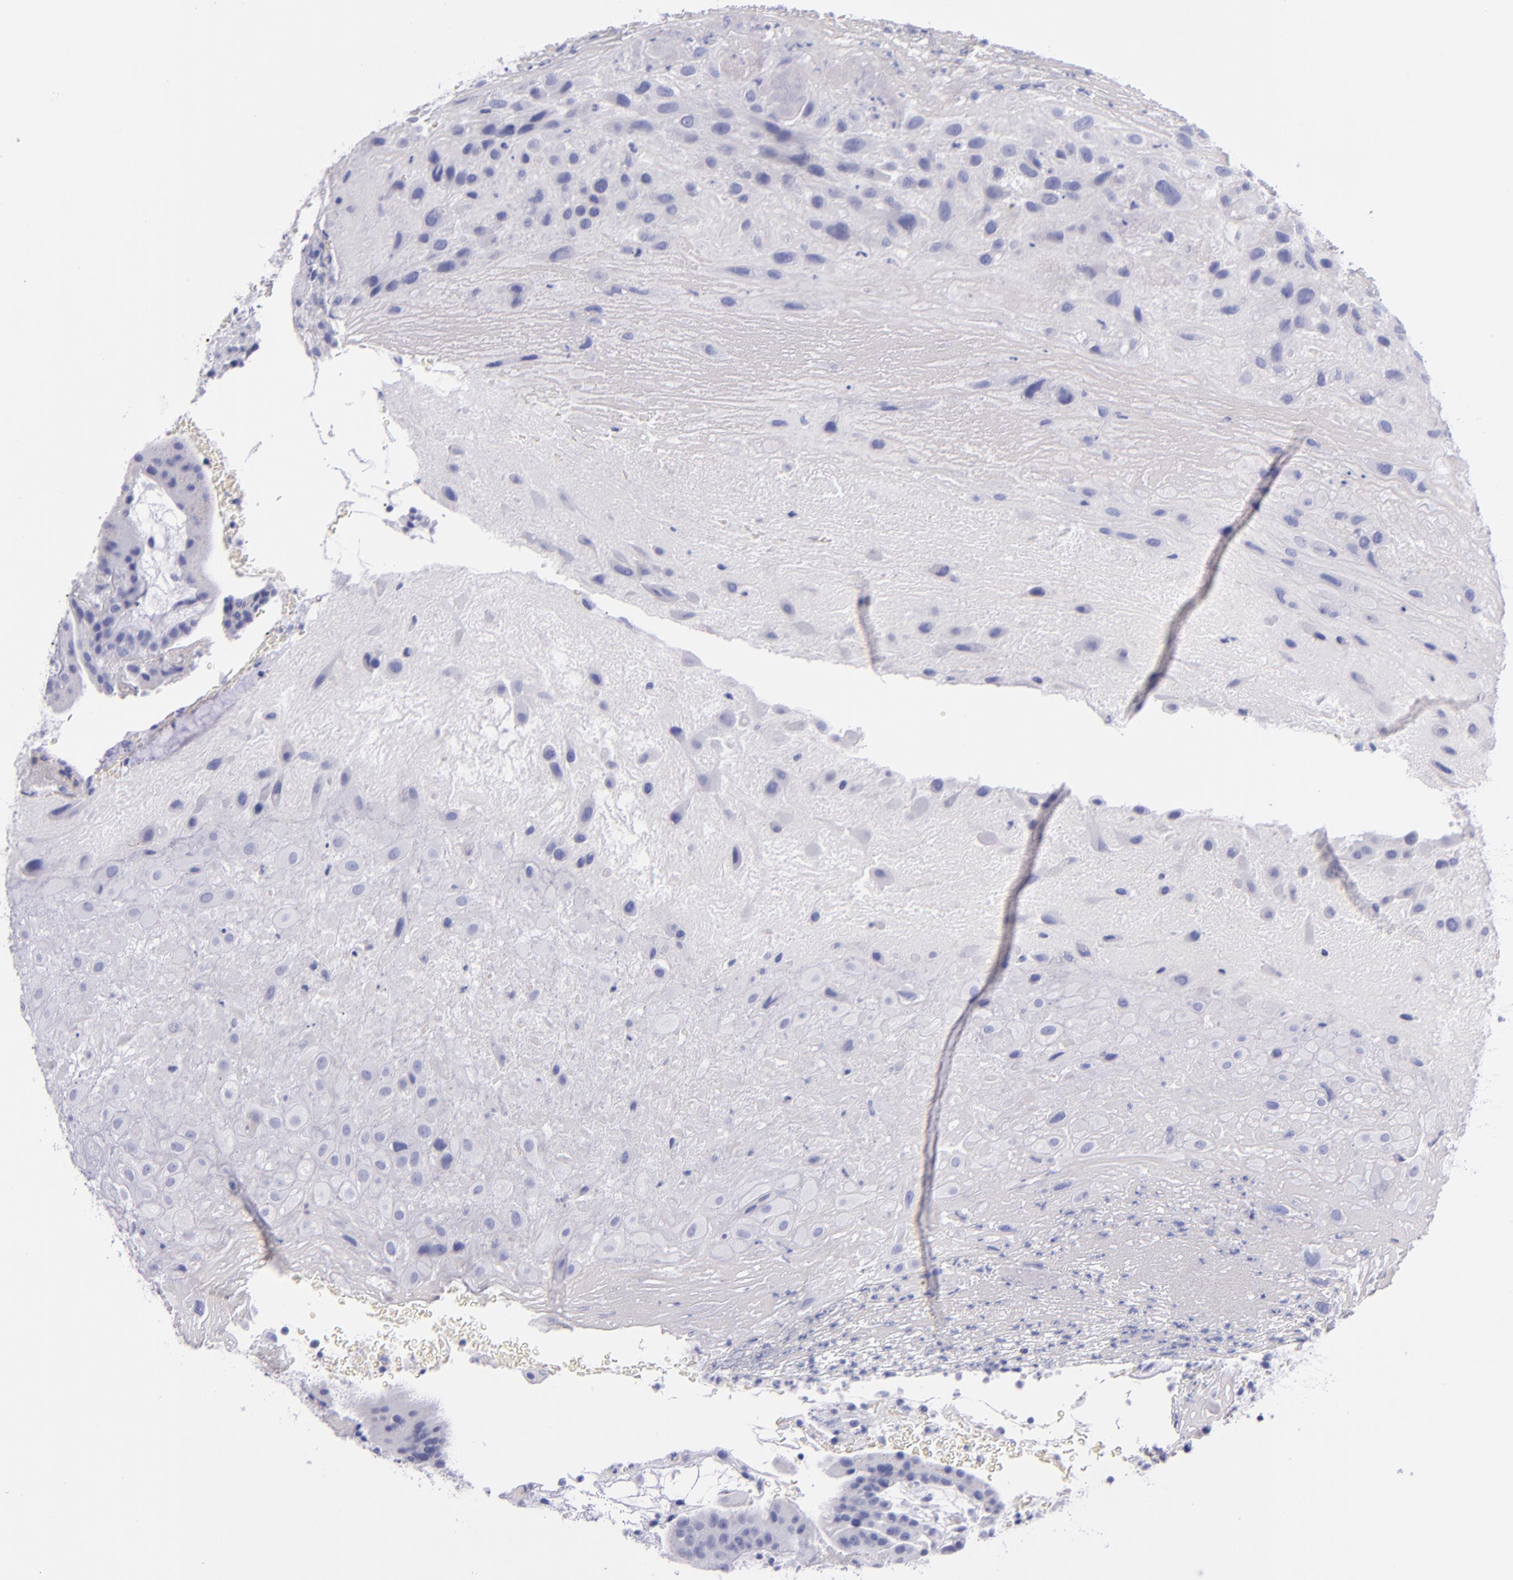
{"staining": {"intensity": "negative", "quantity": "none", "location": "none"}, "tissue": "placenta", "cell_type": "Decidual cells", "image_type": "normal", "snomed": [{"axis": "morphology", "description": "Normal tissue, NOS"}, {"axis": "topography", "description": "Placenta"}], "caption": "The IHC micrograph has no significant positivity in decidual cells of placenta.", "gene": "LAG3", "patient": {"sex": "female", "age": 19}}